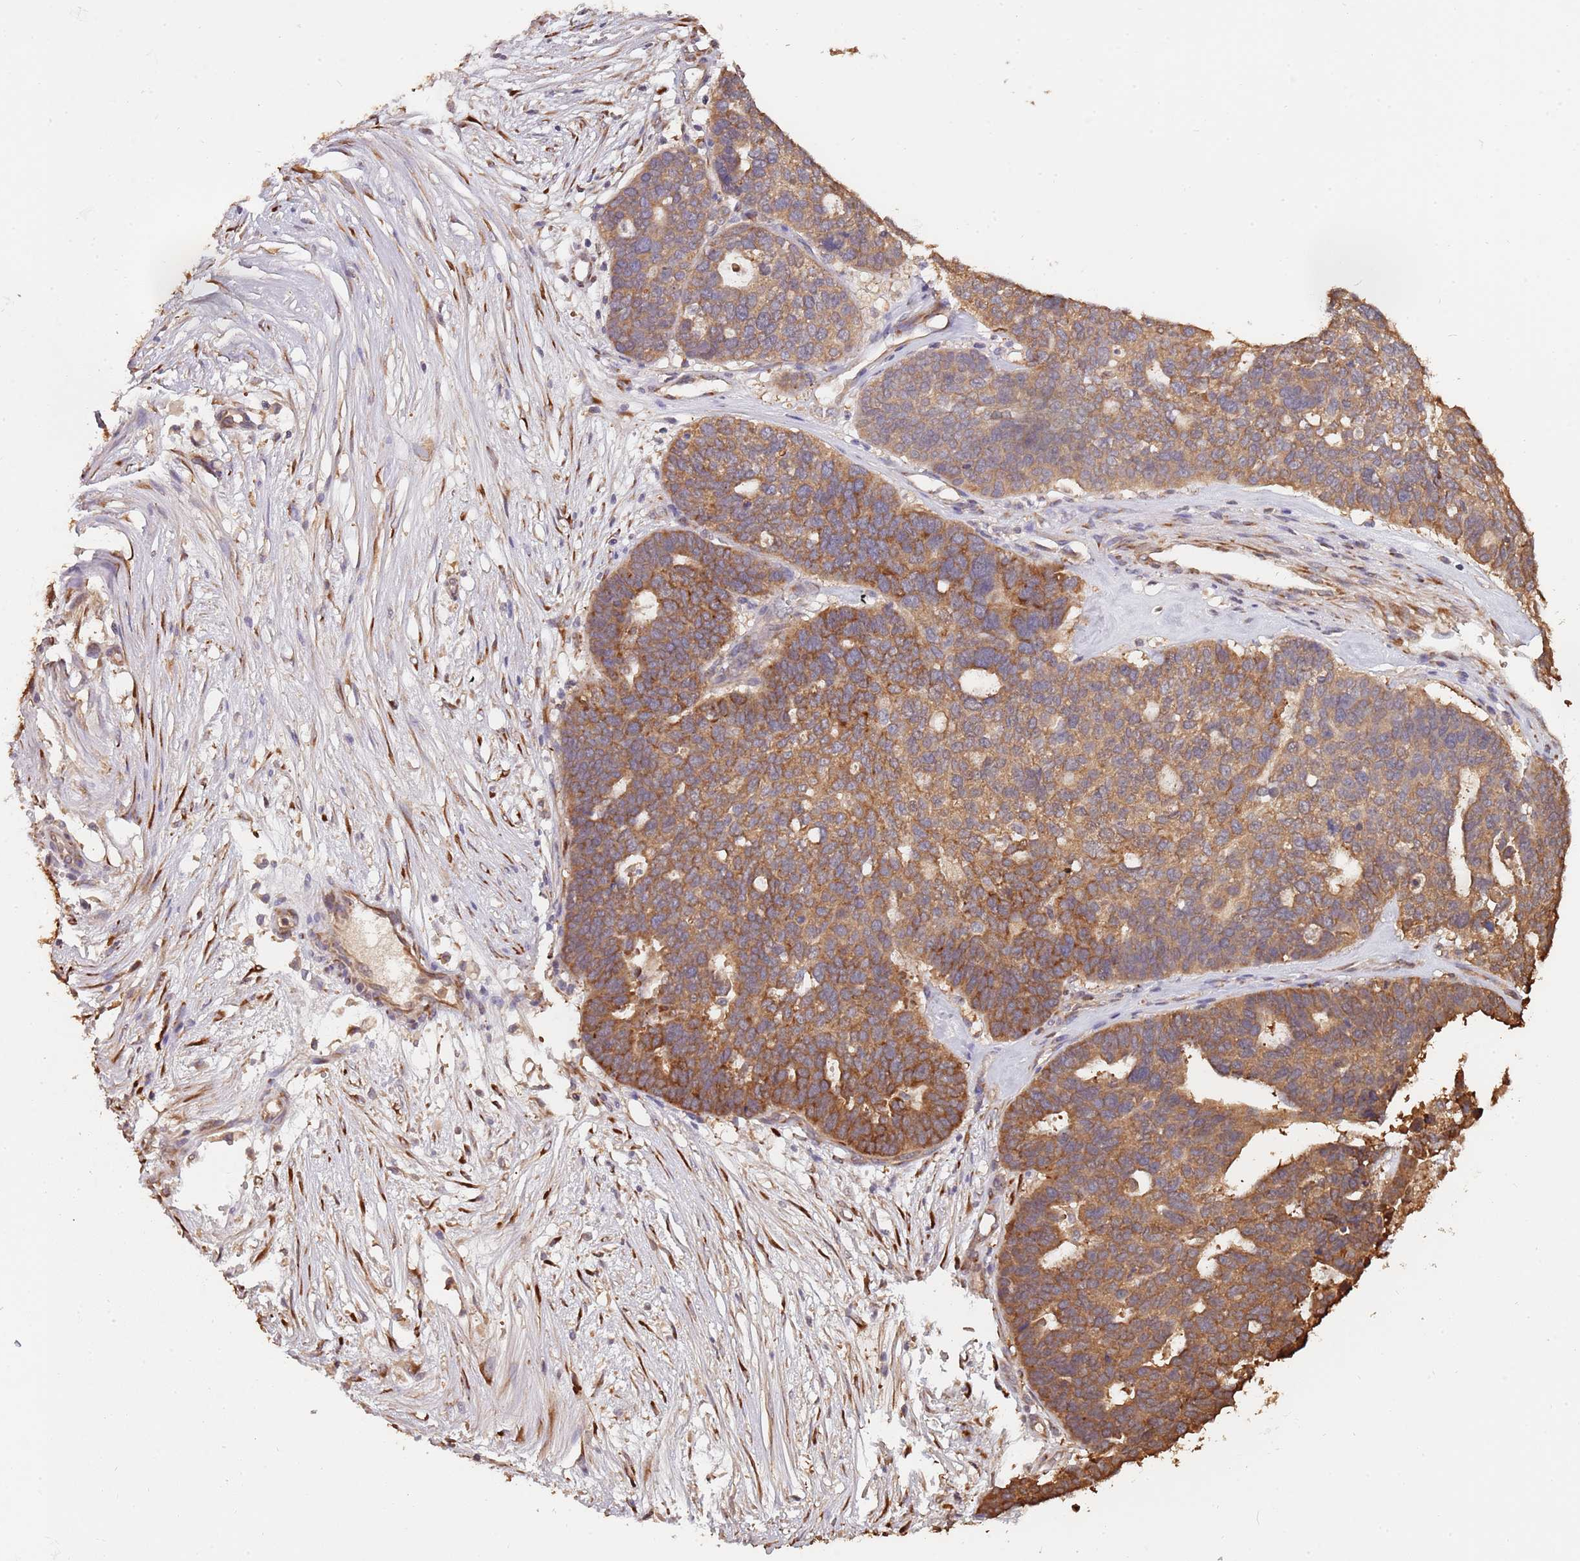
{"staining": {"intensity": "moderate", "quantity": ">75%", "location": "cytoplasmic/membranous"}, "tissue": "ovarian cancer", "cell_type": "Tumor cells", "image_type": "cancer", "snomed": [{"axis": "morphology", "description": "Cystadenocarcinoma, serous, NOS"}, {"axis": "topography", "description": "Ovary"}], "caption": "Ovarian cancer stained for a protein (brown) shows moderate cytoplasmic/membranous positive staining in approximately >75% of tumor cells.", "gene": "COG4", "patient": {"sex": "female", "age": 59}}